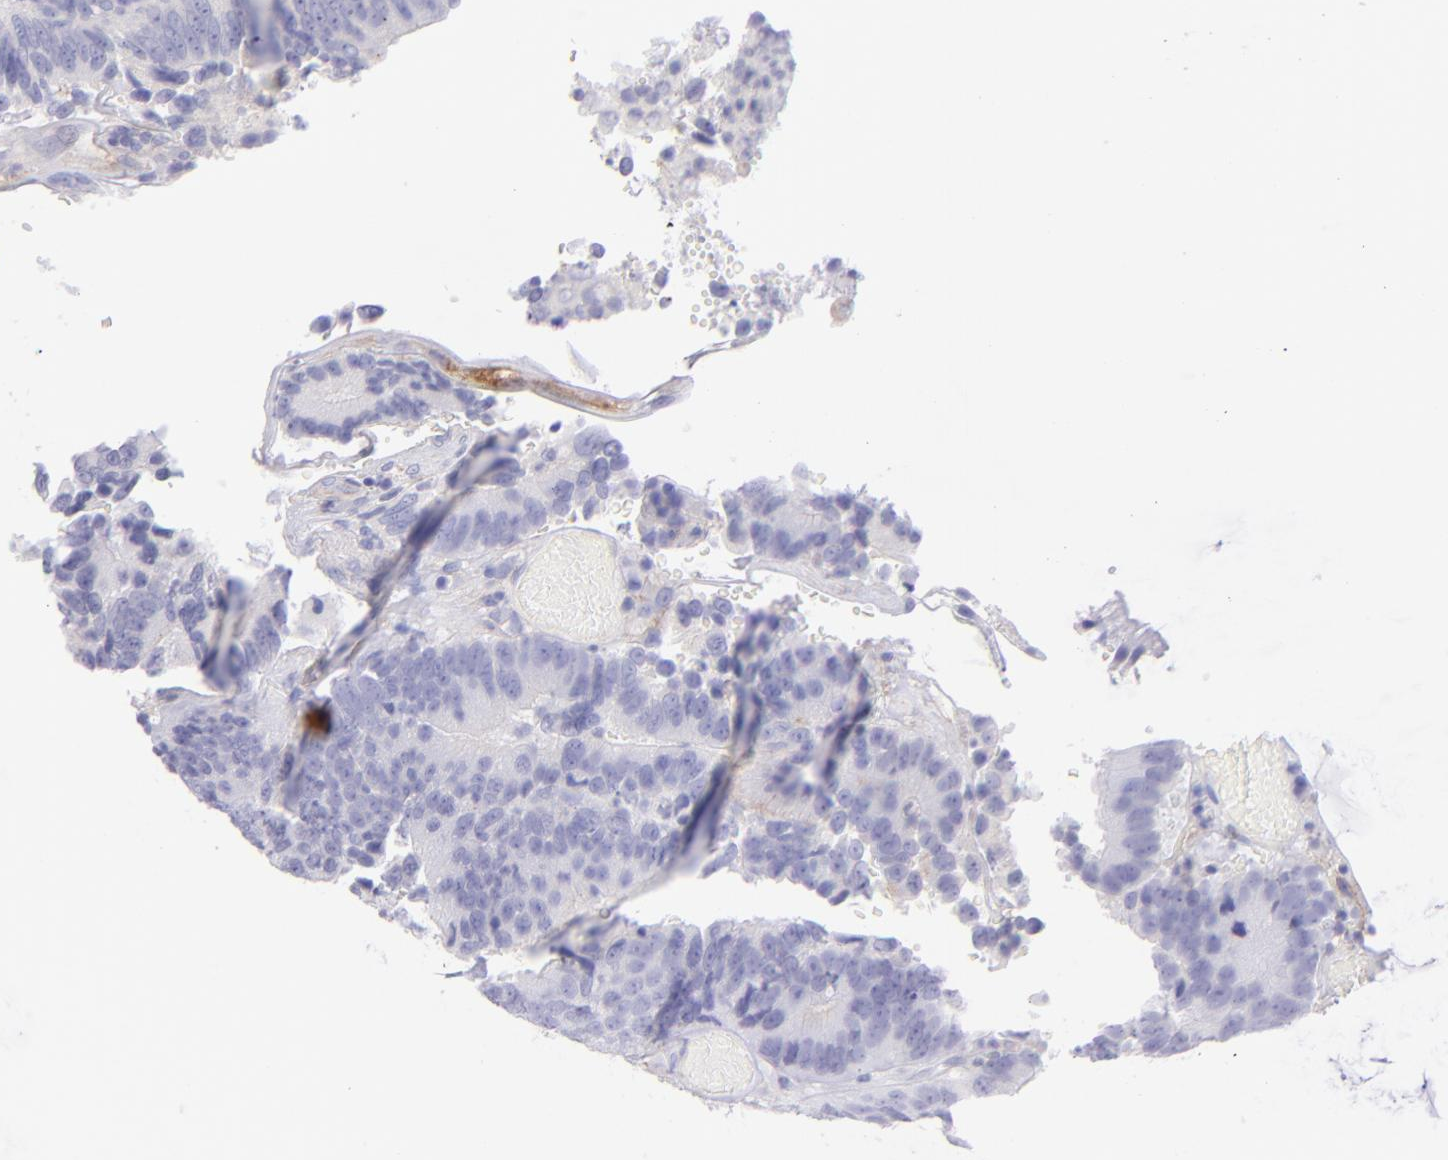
{"staining": {"intensity": "negative", "quantity": "none", "location": "none"}, "tissue": "colorectal cancer", "cell_type": "Tumor cells", "image_type": "cancer", "snomed": [{"axis": "morphology", "description": "Normal tissue, NOS"}, {"axis": "morphology", "description": "Adenocarcinoma, NOS"}, {"axis": "topography", "description": "Colon"}], "caption": "Tumor cells show no significant positivity in adenocarcinoma (colorectal).", "gene": "CD81", "patient": {"sex": "female", "age": 78}}